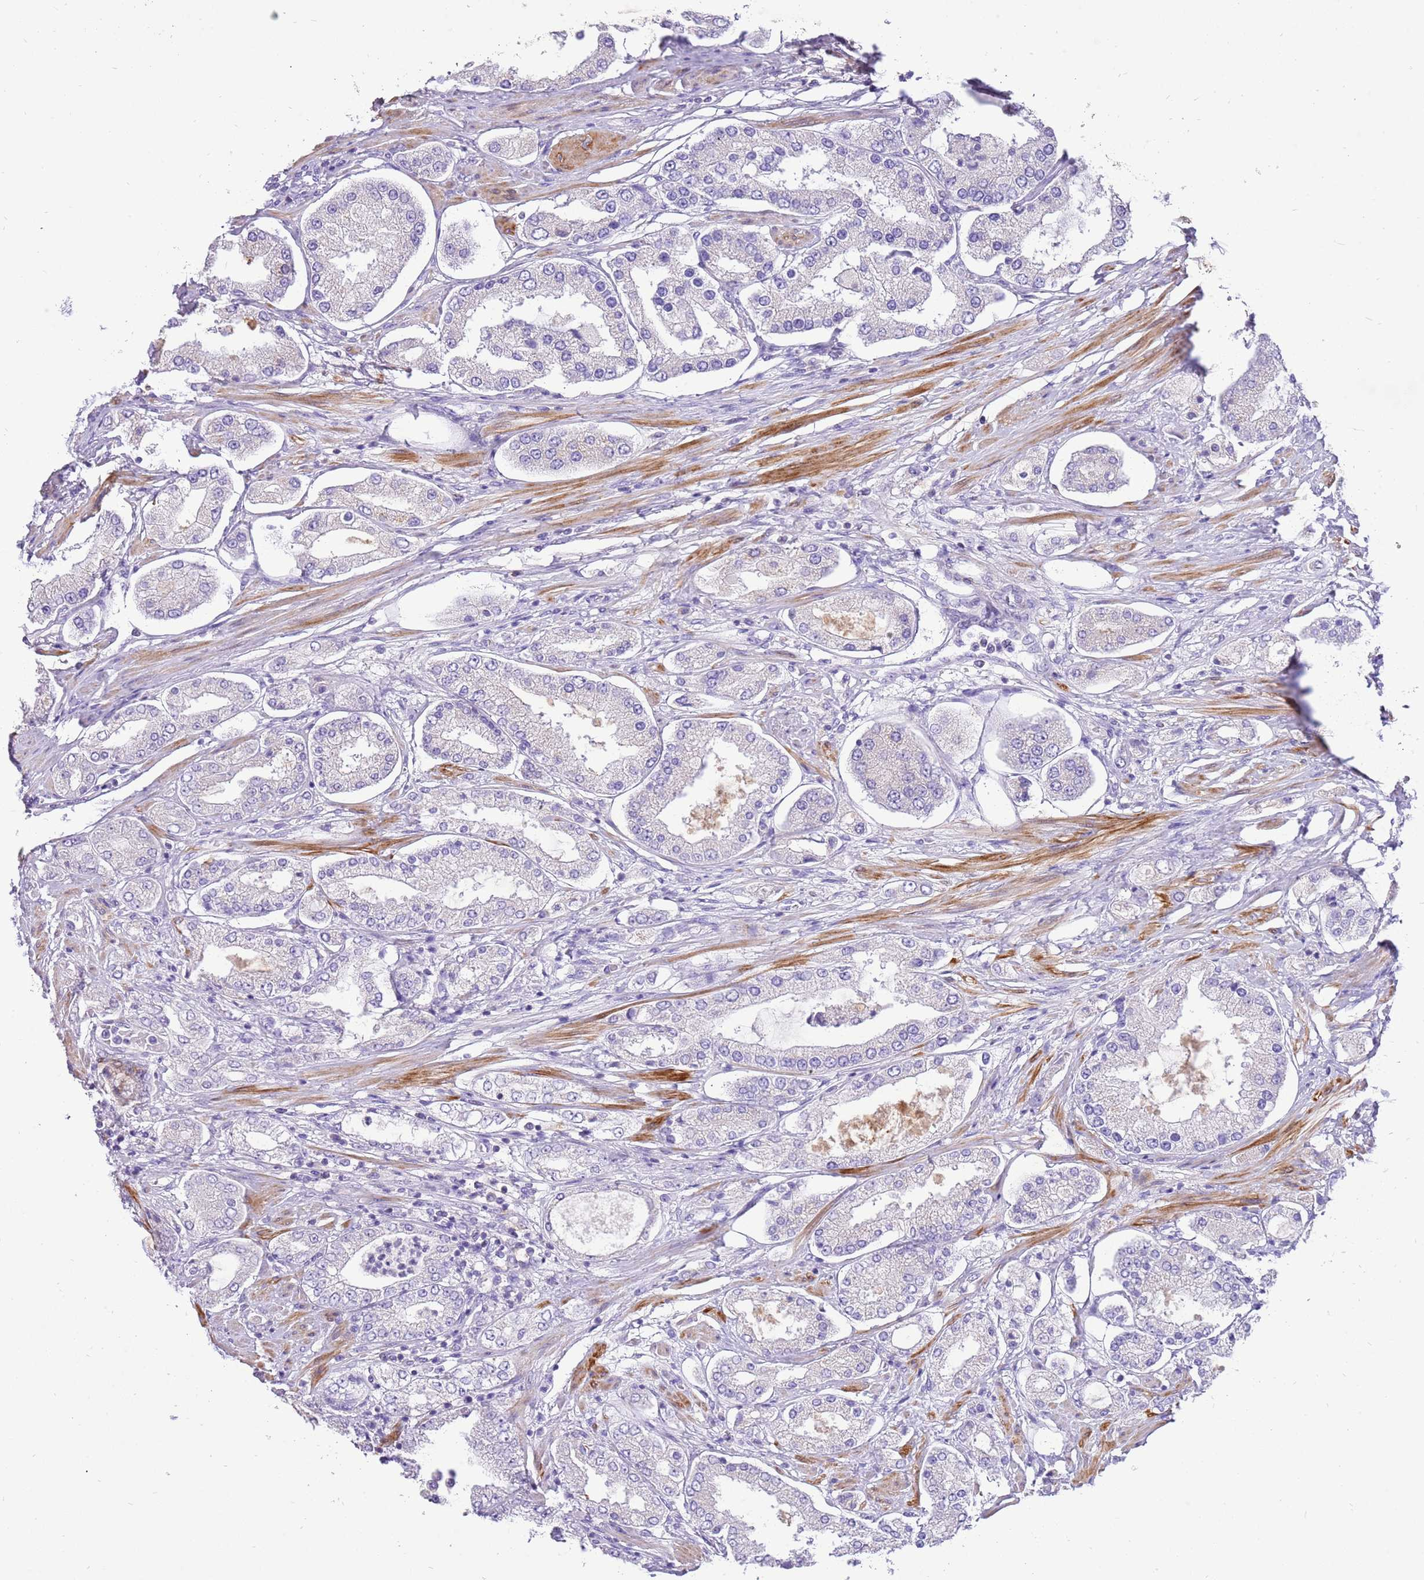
{"staining": {"intensity": "negative", "quantity": "none", "location": "none"}, "tissue": "prostate cancer", "cell_type": "Tumor cells", "image_type": "cancer", "snomed": [{"axis": "morphology", "description": "Adenocarcinoma, High grade"}, {"axis": "topography", "description": "Prostate"}], "caption": "Immunohistochemical staining of human adenocarcinoma (high-grade) (prostate) exhibits no significant expression in tumor cells. (Brightfield microscopy of DAB (3,3'-diaminobenzidine) IHC at high magnification).", "gene": "GLCE", "patient": {"sex": "male", "age": 69}}